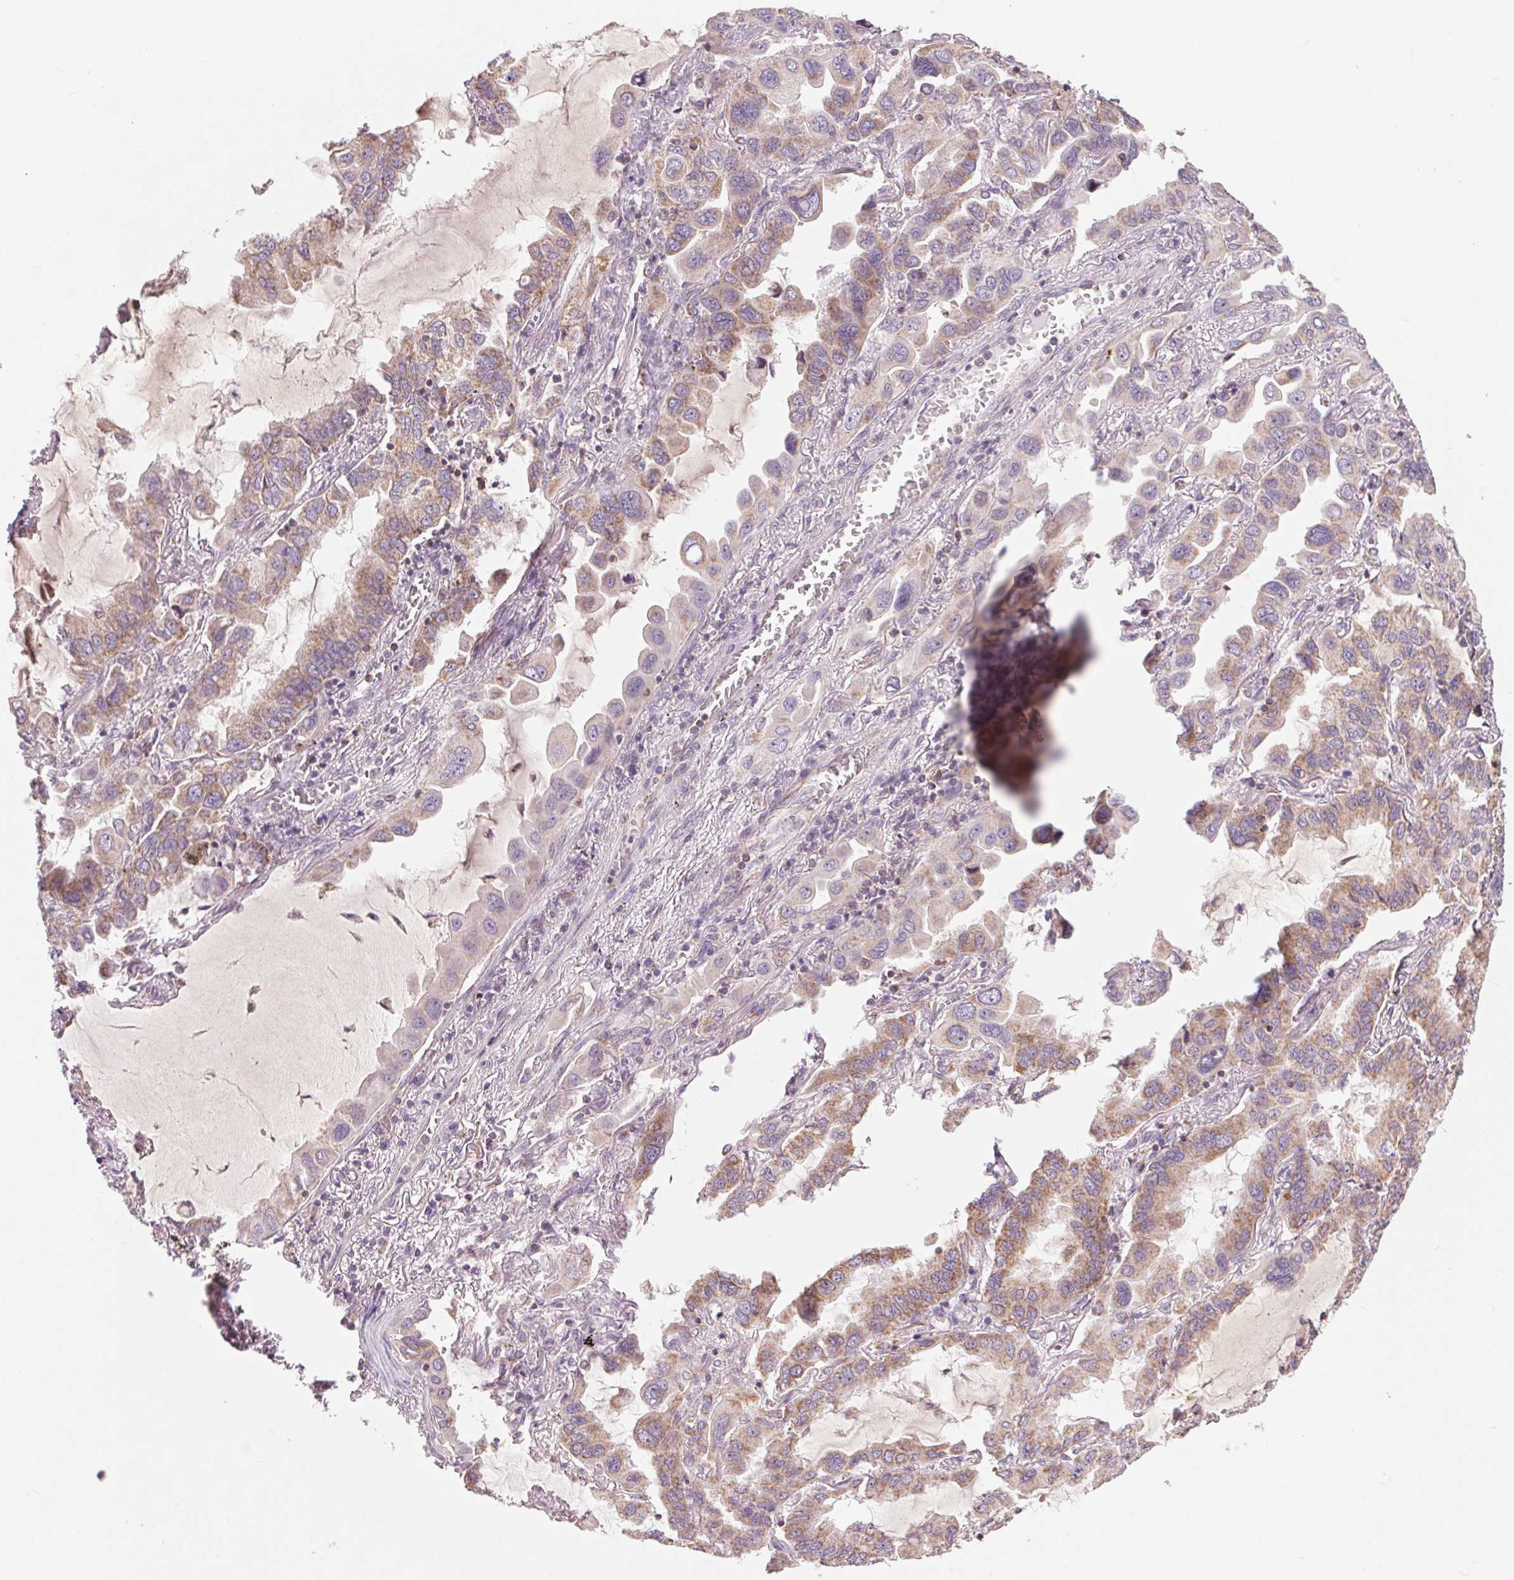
{"staining": {"intensity": "weak", "quantity": "25%-75%", "location": "cytoplasmic/membranous"}, "tissue": "lung cancer", "cell_type": "Tumor cells", "image_type": "cancer", "snomed": [{"axis": "morphology", "description": "Adenocarcinoma, NOS"}, {"axis": "topography", "description": "Lung"}], "caption": "Protein staining reveals weak cytoplasmic/membranous expression in about 25%-75% of tumor cells in lung cancer (adenocarcinoma).", "gene": "COX6A1", "patient": {"sex": "male", "age": 64}}